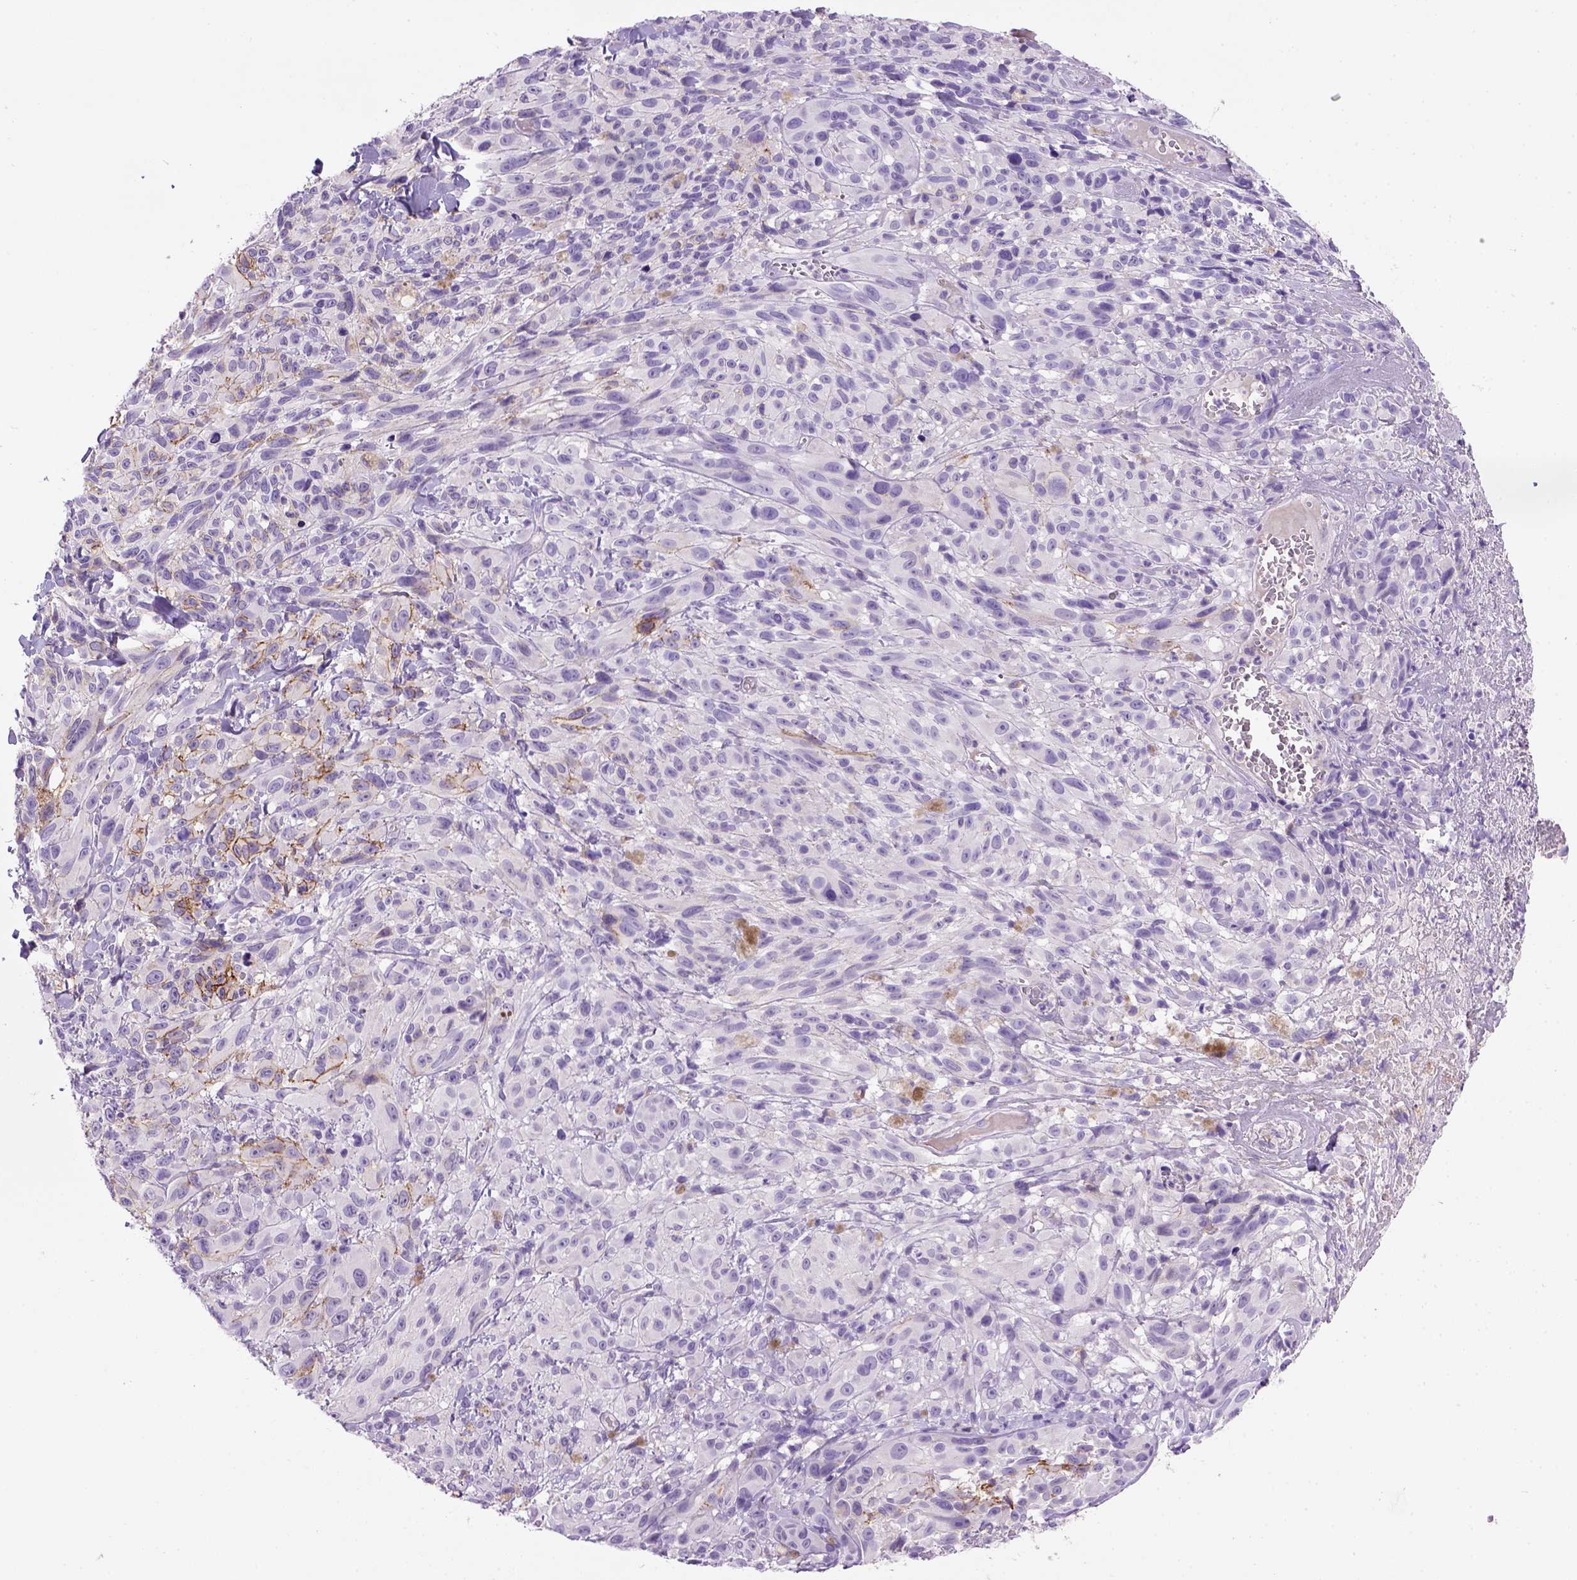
{"staining": {"intensity": "moderate", "quantity": "<25%", "location": "cytoplasmic/membranous"}, "tissue": "melanoma", "cell_type": "Tumor cells", "image_type": "cancer", "snomed": [{"axis": "morphology", "description": "Malignant melanoma, NOS"}, {"axis": "topography", "description": "Skin"}], "caption": "Human melanoma stained with a brown dye displays moderate cytoplasmic/membranous positive positivity in about <25% of tumor cells.", "gene": "CDH1", "patient": {"sex": "male", "age": 83}}